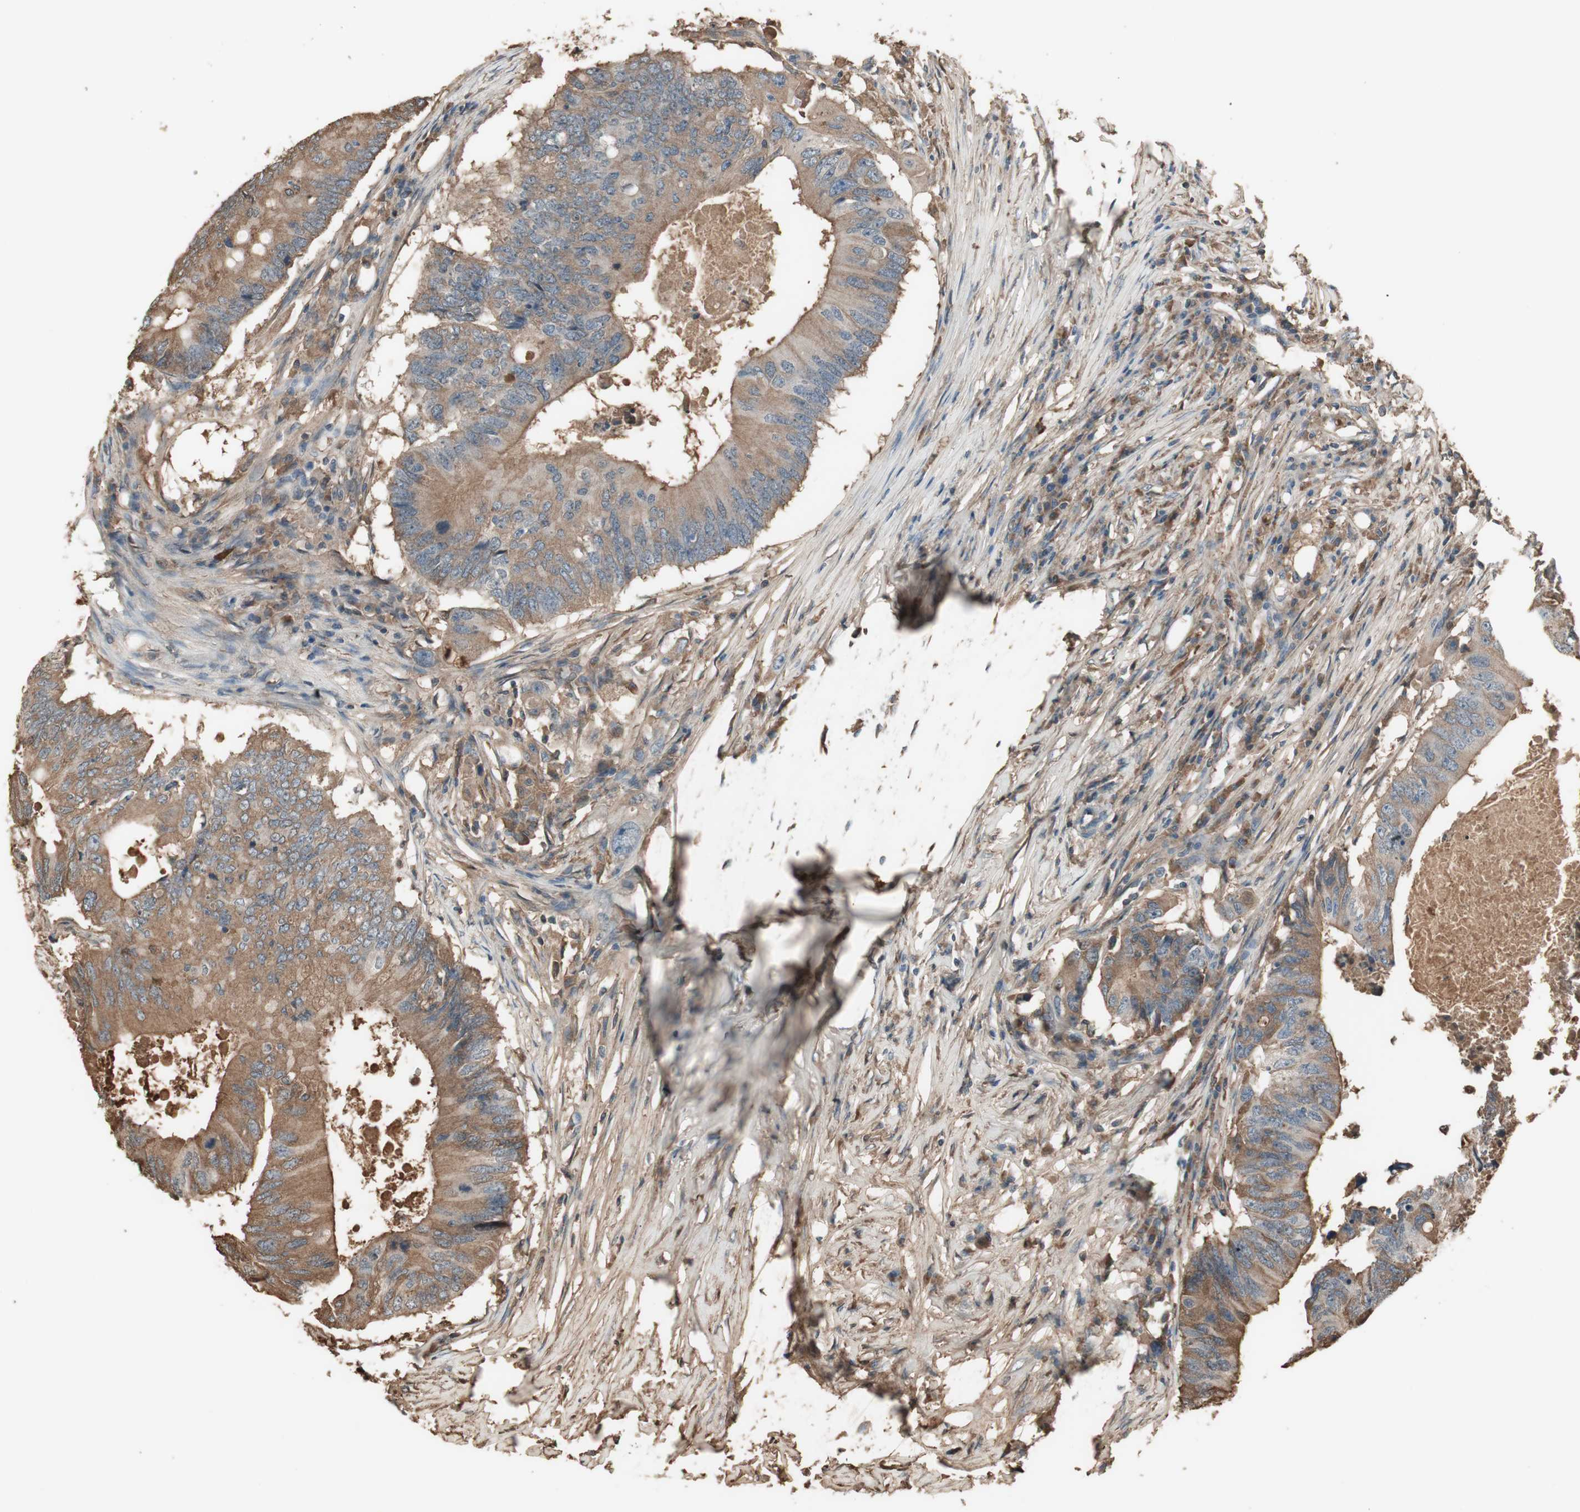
{"staining": {"intensity": "moderate", "quantity": ">75%", "location": "cytoplasmic/membranous"}, "tissue": "colorectal cancer", "cell_type": "Tumor cells", "image_type": "cancer", "snomed": [{"axis": "morphology", "description": "Adenocarcinoma, NOS"}, {"axis": "topography", "description": "Colon"}], "caption": "A medium amount of moderate cytoplasmic/membranous expression is seen in about >75% of tumor cells in adenocarcinoma (colorectal) tissue. (Stains: DAB in brown, nuclei in blue, Microscopy: brightfield microscopy at high magnification).", "gene": "MMP14", "patient": {"sex": "male", "age": 71}}